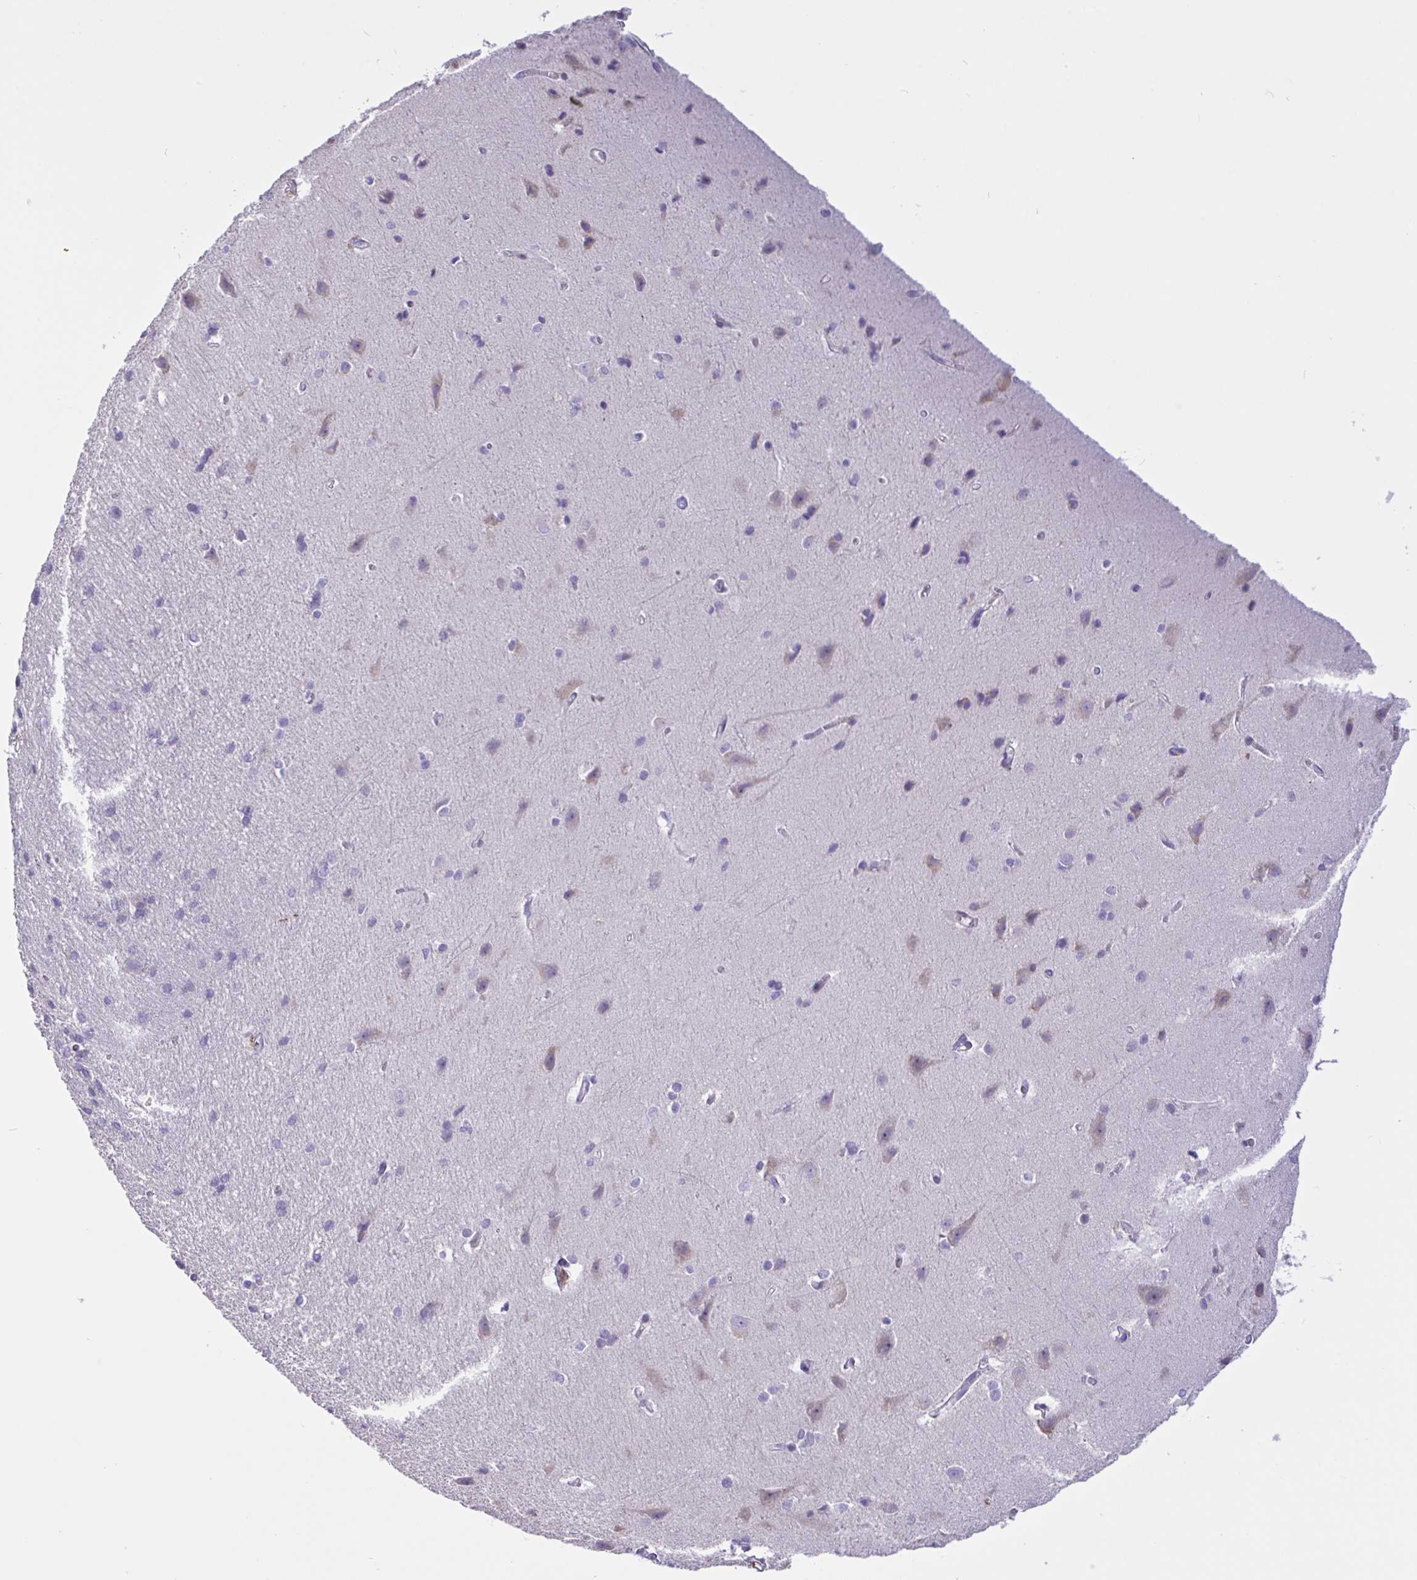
{"staining": {"intensity": "negative", "quantity": "none", "location": "none"}, "tissue": "cerebral cortex", "cell_type": "Endothelial cells", "image_type": "normal", "snomed": [{"axis": "morphology", "description": "Normal tissue, NOS"}, {"axis": "topography", "description": "Cerebral cortex"}], "caption": "A high-resolution histopathology image shows IHC staining of normal cerebral cortex, which reveals no significant staining in endothelial cells.", "gene": "DSC3", "patient": {"sex": "male", "age": 37}}